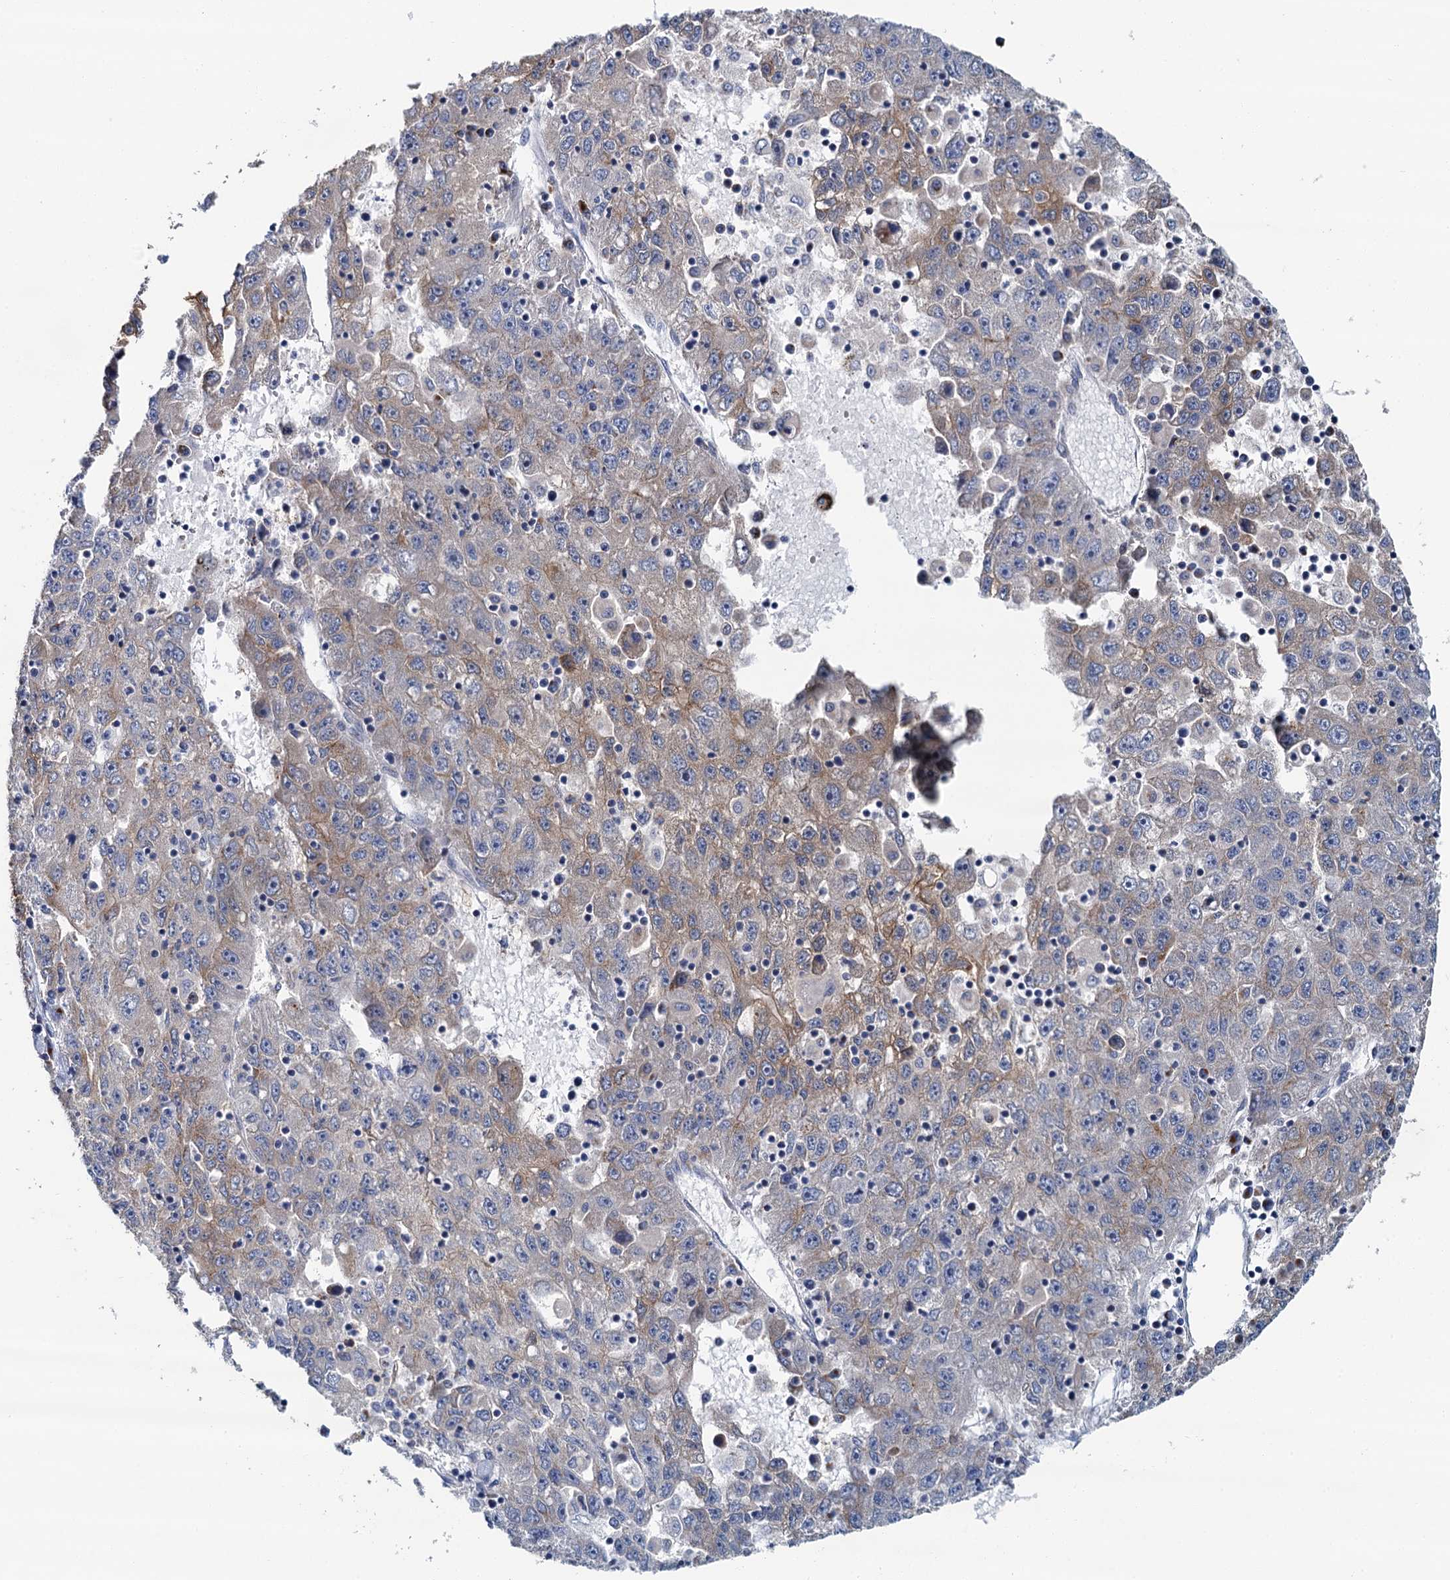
{"staining": {"intensity": "weak", "quantity": "<25%", "location": "cytoplasmic/membranous"}, "tissue": "liver cancer", "cell_type": "Tumor cells", "image_type": "cancer", "snomed": [{"axis": "morphology", "description": "Carcinoma, Hepatocellular, NOS"}, {"axis": "topography", "description": "Liver"}], "caption": "IHC histopathology image of neoplastic tissue: human hepatocellular carcinoma (liver) stained with DAB demonstrates no significant protein expression in tumor cells.", "gene": "BET1L", "patient": {"sex": "male", "age": 49}}